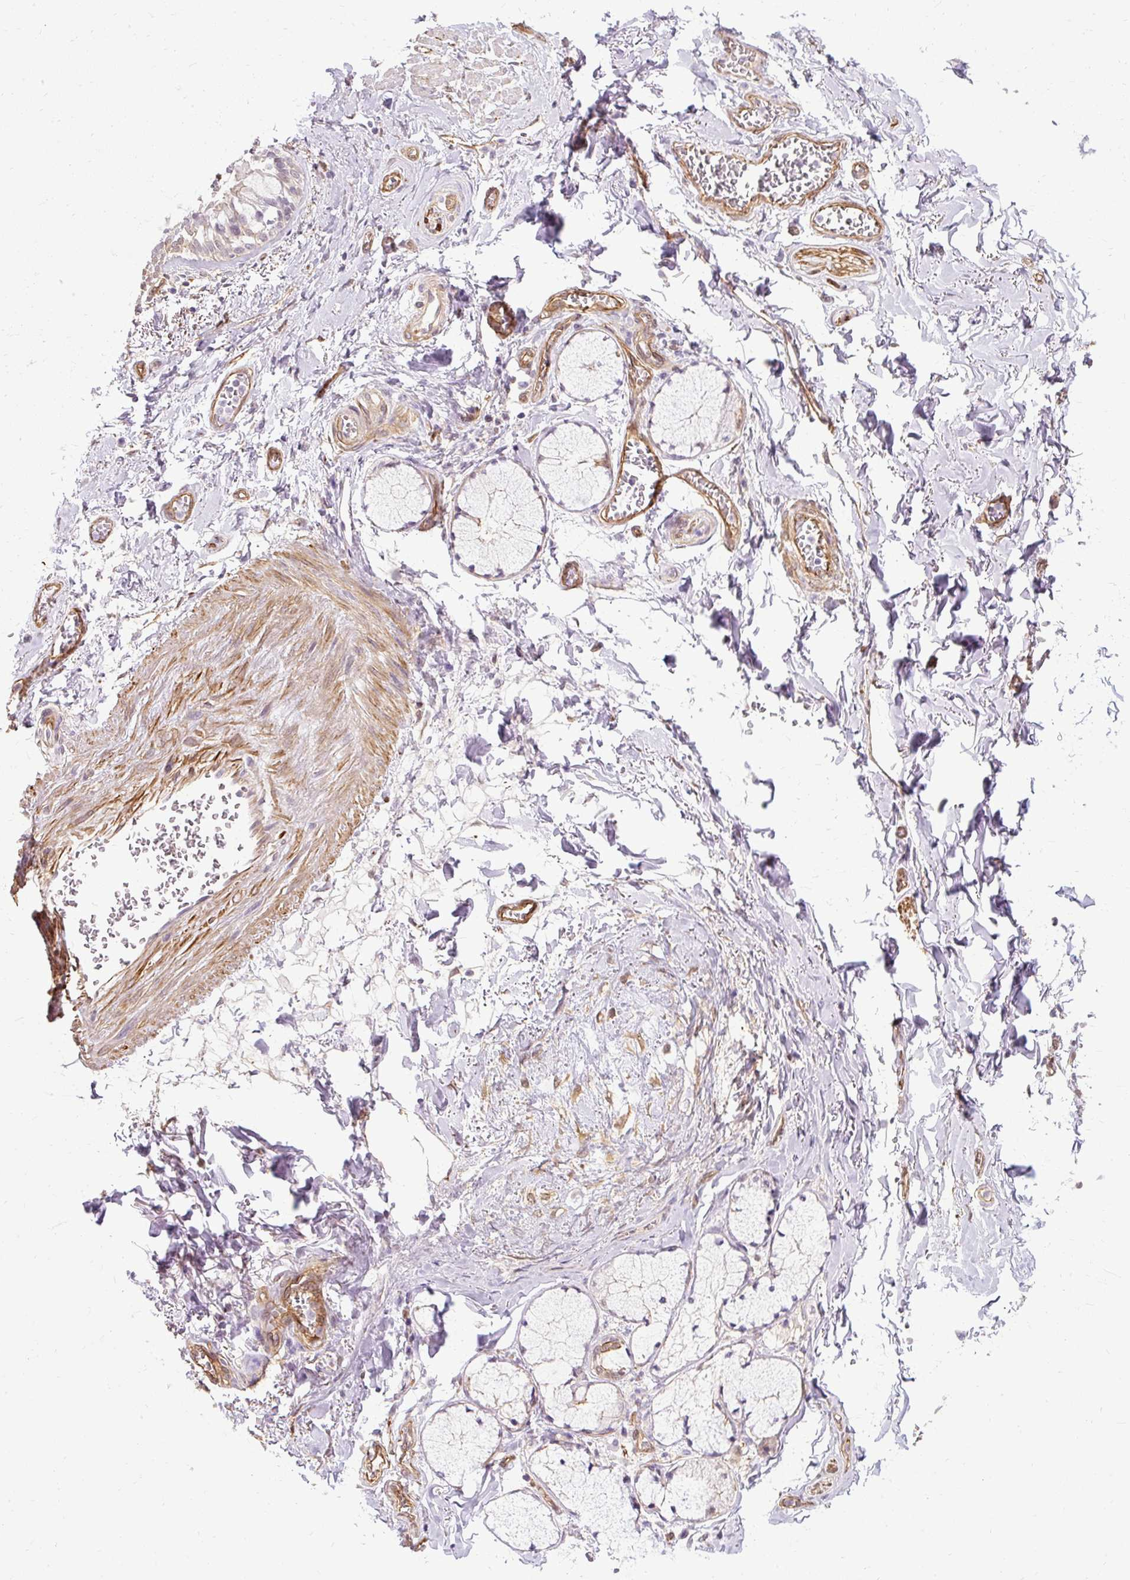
{"staining": {"intensity": "moderate", "quantity": ">75%", "location": "cytoplasmic/membranous"}, "tissue": "soft tissue", "cell_type": "Fibroblasts", "image_type": "normal", "snomed": [{"axis": "morphology", "description": "Normal tissue, NOS"}, {"axis": "morphology", "description": "Degeneration, NOS"}, {"axis": "topography", "description": "Cartilage tissue"}, {"axis": "topography", "description": "Lung"}], "caption": "A photomicrograph of soft tissue stained for a protein exhibits moderate cytoplasmic/membranous brown staining in fibroblasts. The protein is shown in brown color, while the nuclei are stained blue.", "gene": "CNN3", "patient": {"sex": "female", "age": 61}}